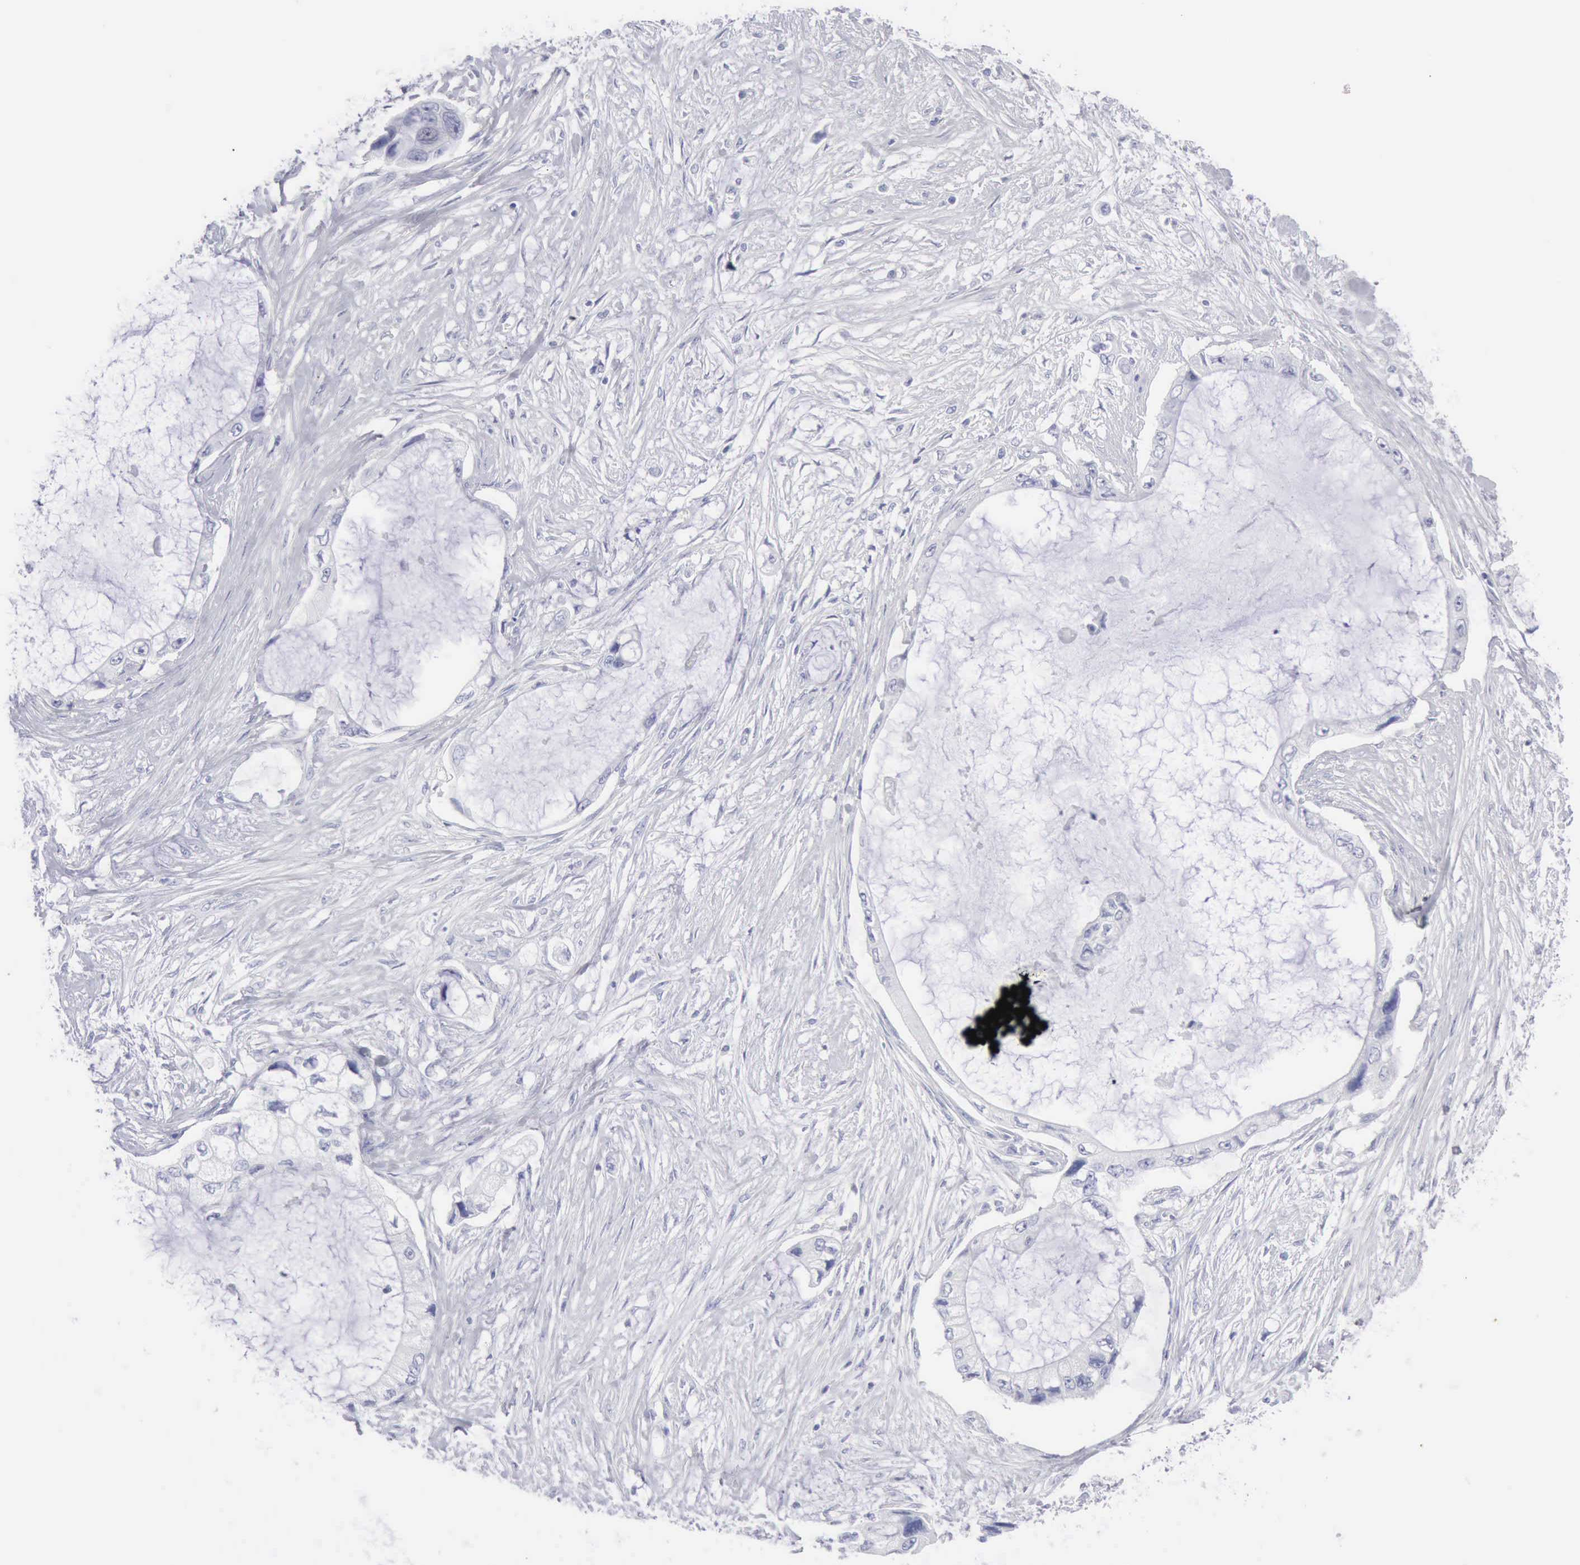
{"staining": {"intensity": "negative", "quantity": "none", "location": "none"}, "tissue": "pancreatic cancer", "cell_type": "Tumor cells", "image_type": "cancer", "snomed": [{"axis": "morphology", "description": "Adenocarcinoma, NOS"}, {"axis": "topography", "description": "Pancreas"}, {"axis": "topography", "description": "Stomach, upper"}], "caption": "IHC micrograph of neoplastic tissue: pancreatic cancer (adenocarcinoma) stained with DAB (3,3'-diaminobenzidine) reveals no significant protein expression in tumor cells.", "gene": "KRT5", "patient": {"sex": "male", "age": 77}}